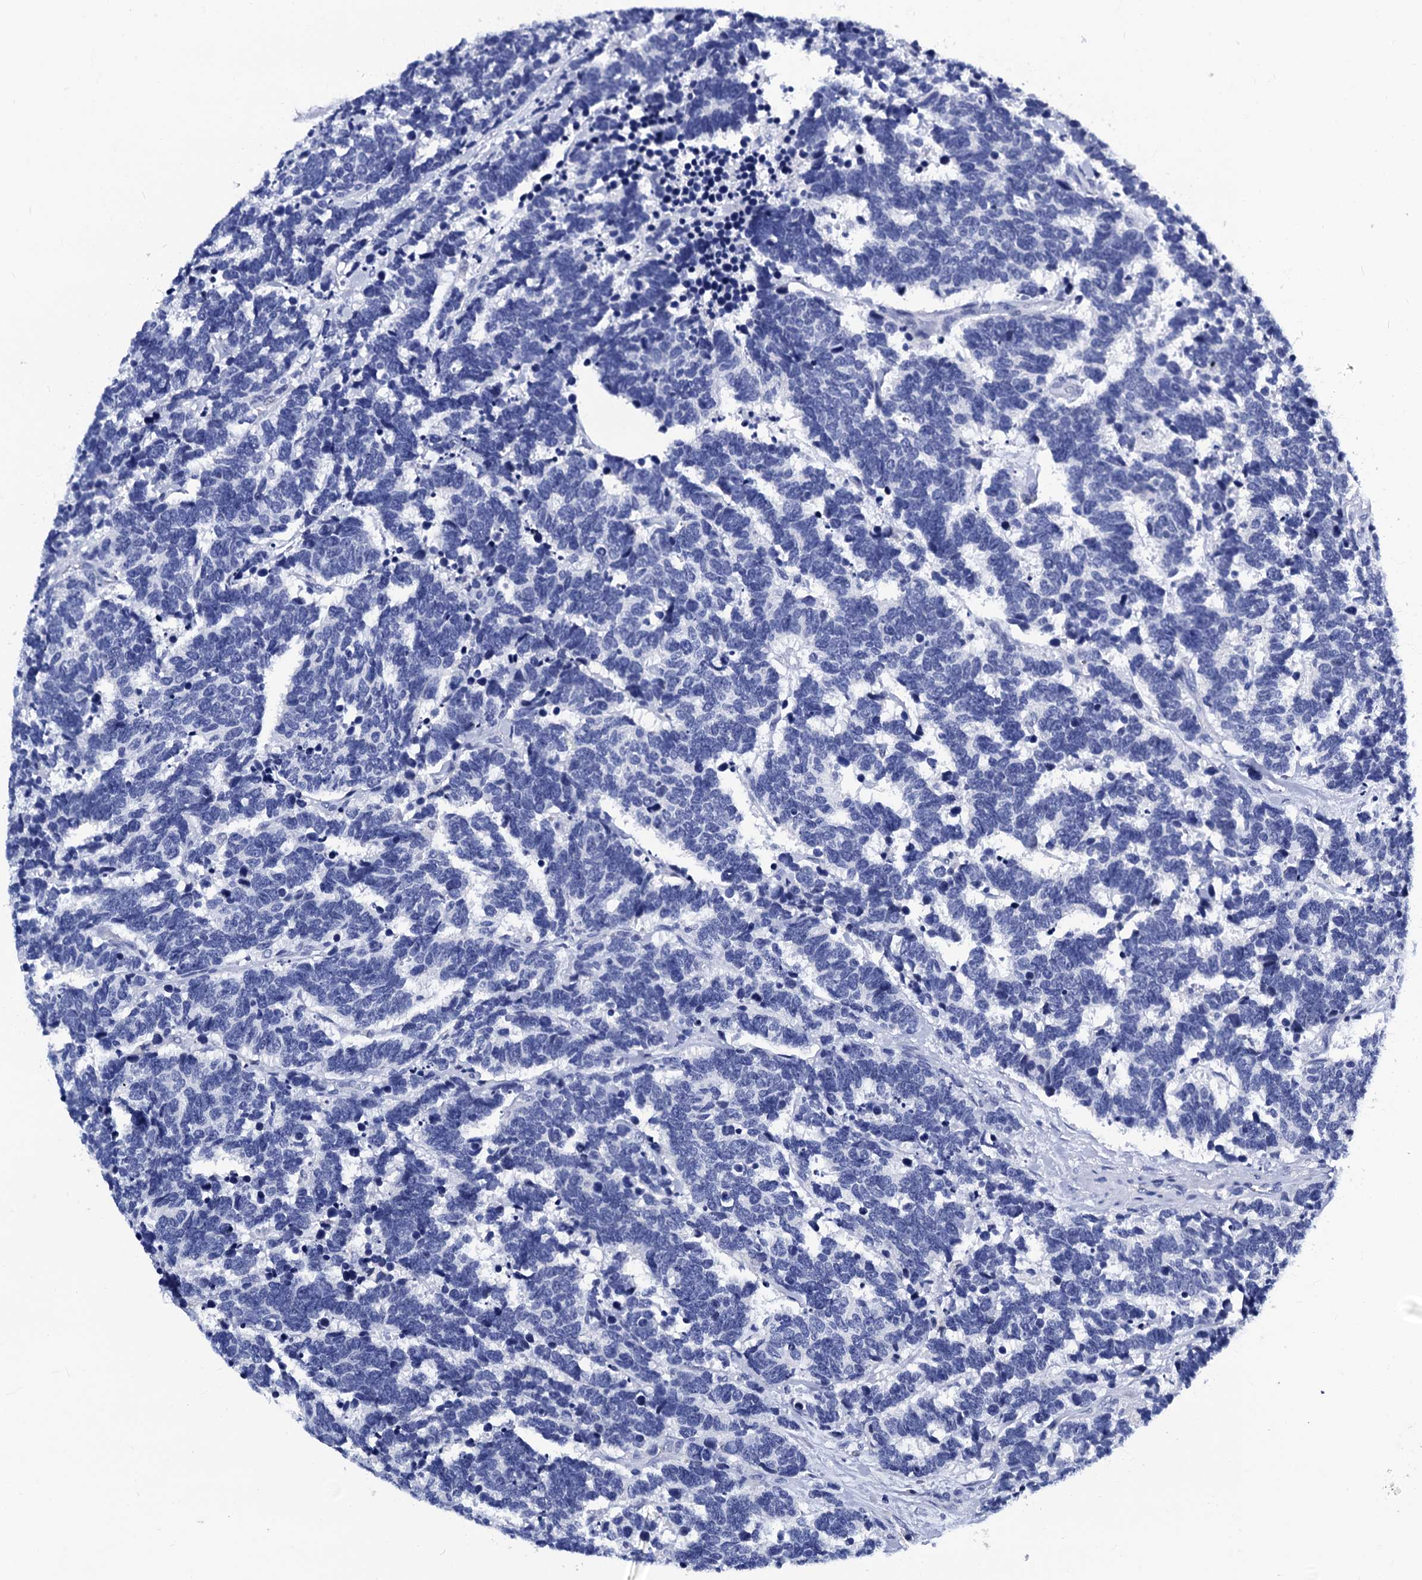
{"staining": {"intensity": "negative", "quantity": "none", "location": "none"}, "tissue": "carcinoid", "cell_type": "Tumor cells", "image_type": "cancer", "snomed": [{"axis": "morphology", "description": "Carcinoma, NOS"}, {"axis": "morphology", "description": "Carcinoid, malignant, NOS"}, {"axis": "topography", "description": "Urinary bladder"}], "caption": "IHC histopathology image of carcinoma stained for a protein (brown), which exhibits no staining in tumor cells. (Stains: DAB immunohistochemistry with hematoxylin counter stain, Microscopy: brightfield microscopy at high magnification).", "gene": "LRRC30", "patient": {"sex": "male", "age": 57}}